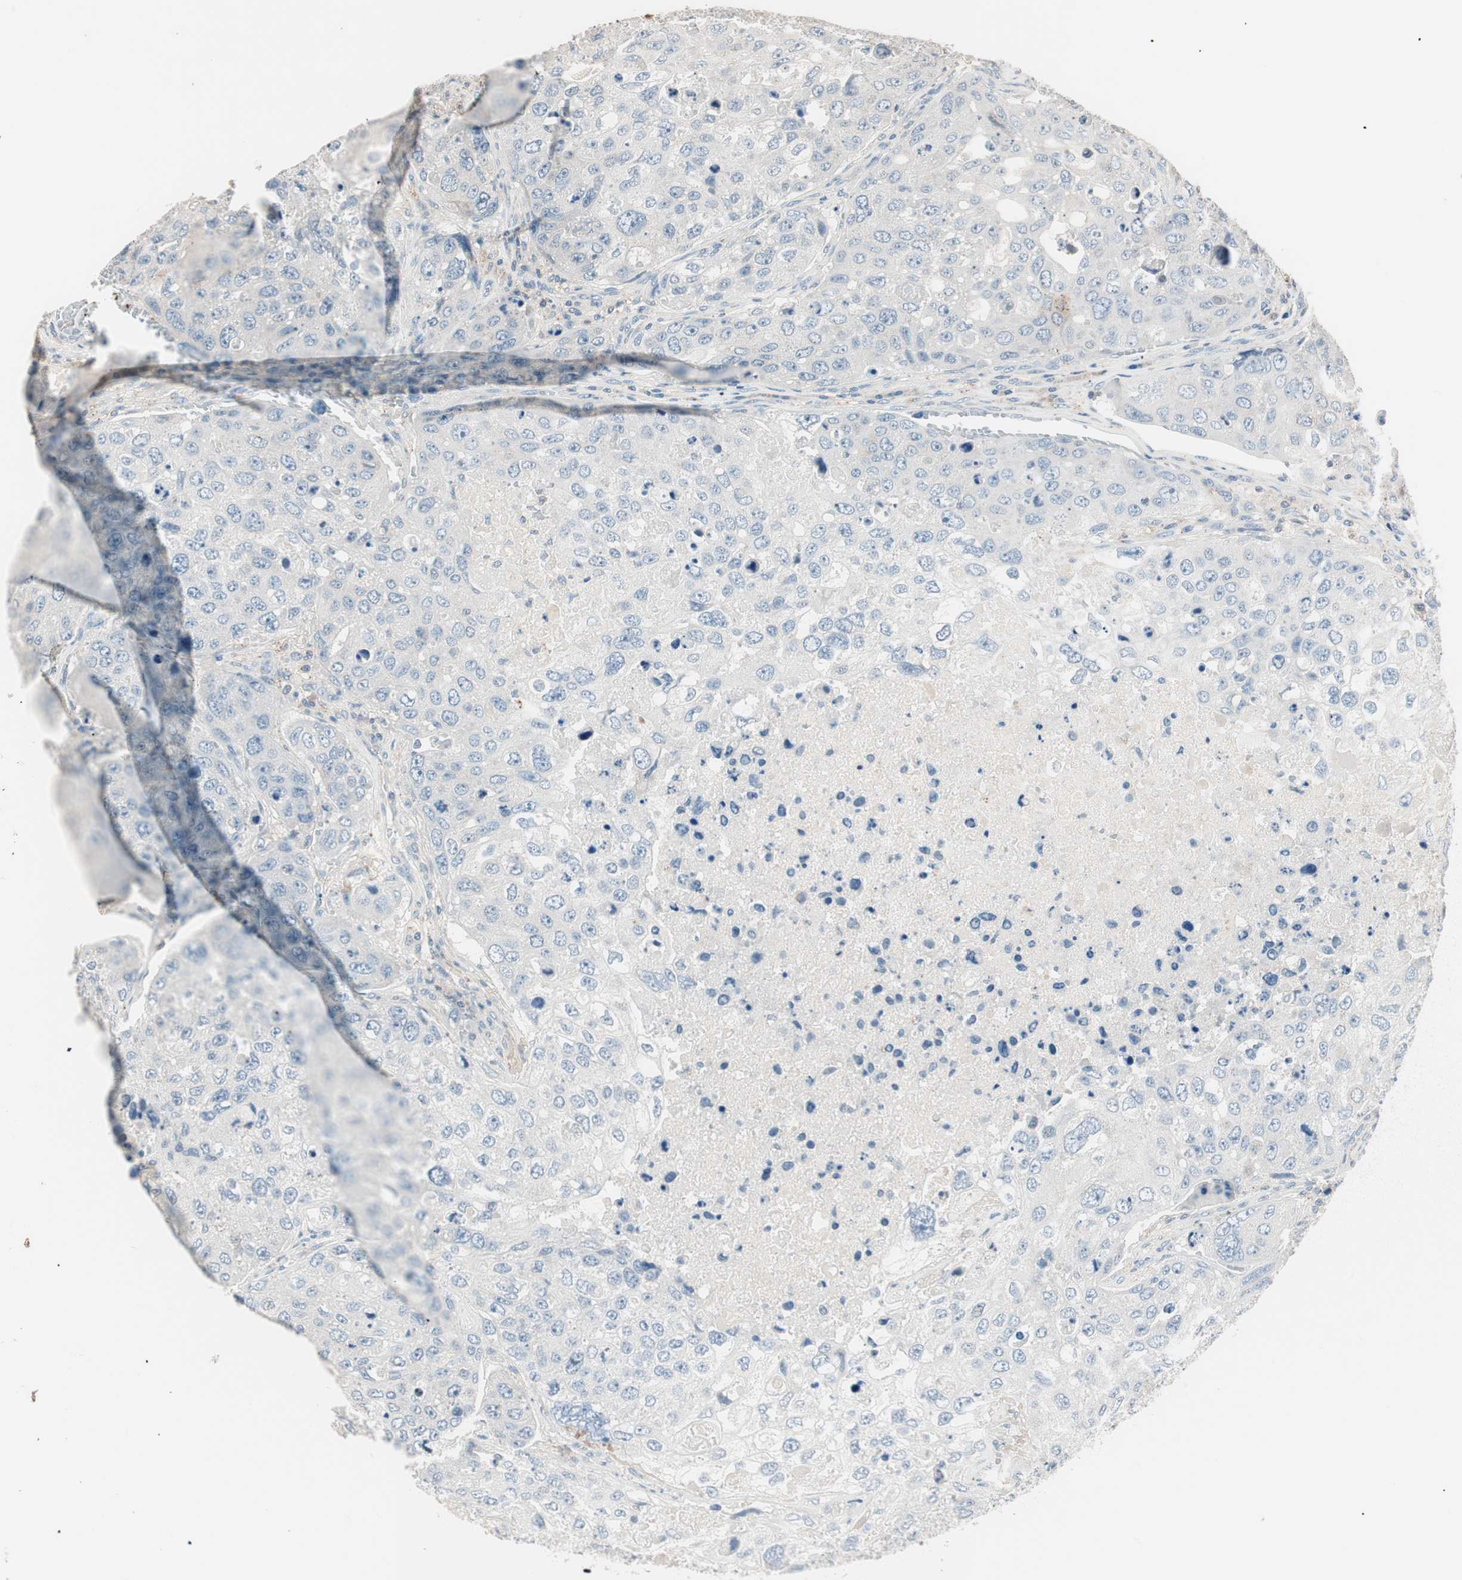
{"staining": {"intensity": "weak", "quantity": "25%-75%", "location": "cytoplasmic/membranous"}, "tissue": "urothelial cancer", "cell_type": "Tumor cells", "image_type": "cancer", "snomed": [{"axis": "morphology", "description": "Urothelial carcinoma, High grade"}, {"axis": "topography", "description": "Lymph node"}, {"axis": "topography", "description": "Urinary bladder"}], "caption": "High-magnification brightfield microscopy of urothelial carcinoma (high-grade) stained with DAB (brown) and counterstained with hematoxylin (blue). tumor cells exhibit weak cytoplasmic/membranous staining is identified in about25%-75% of cells.", "gene": "RAD54B", "patient": {"sex": "male", "age": 51}}